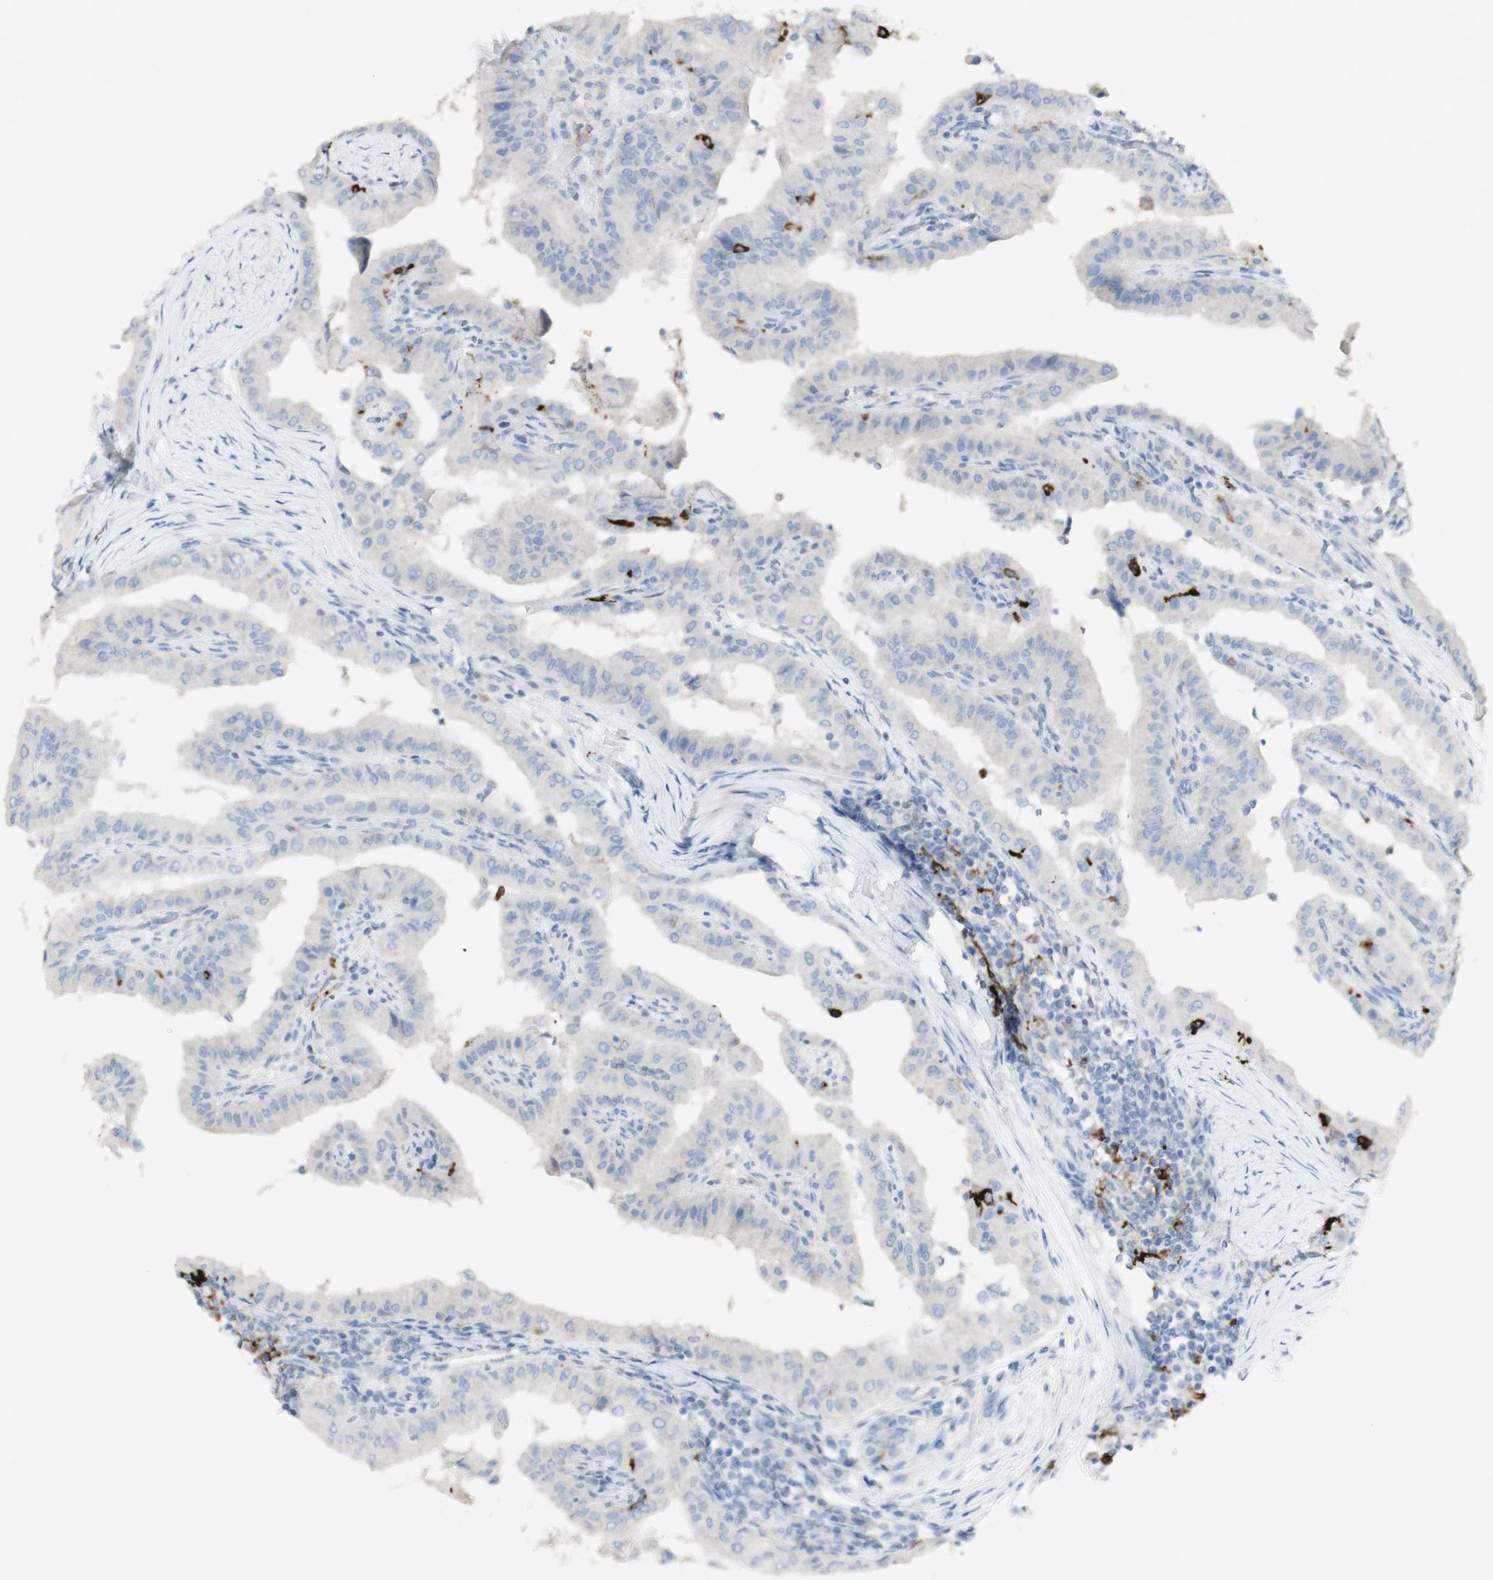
{"staining": {"intensity": "negative", "quantity": "none", "location": "none"}, "tissue": "thyroid cancer", "cell_type": "Tumor cells", "image_type": "cancer", "snomed": [{"axis": "morphology", "description": "Papillary adenocarcinoma, NOS"}, {"axis": "topography", "description": "Thyroid gland"}], "caption": "Thyroid cancer was stained to show a protein in brown. There is no significant positivity in tumor cells.", "gene": "CD207", "patient": {"sex": "male", "age": 33}}